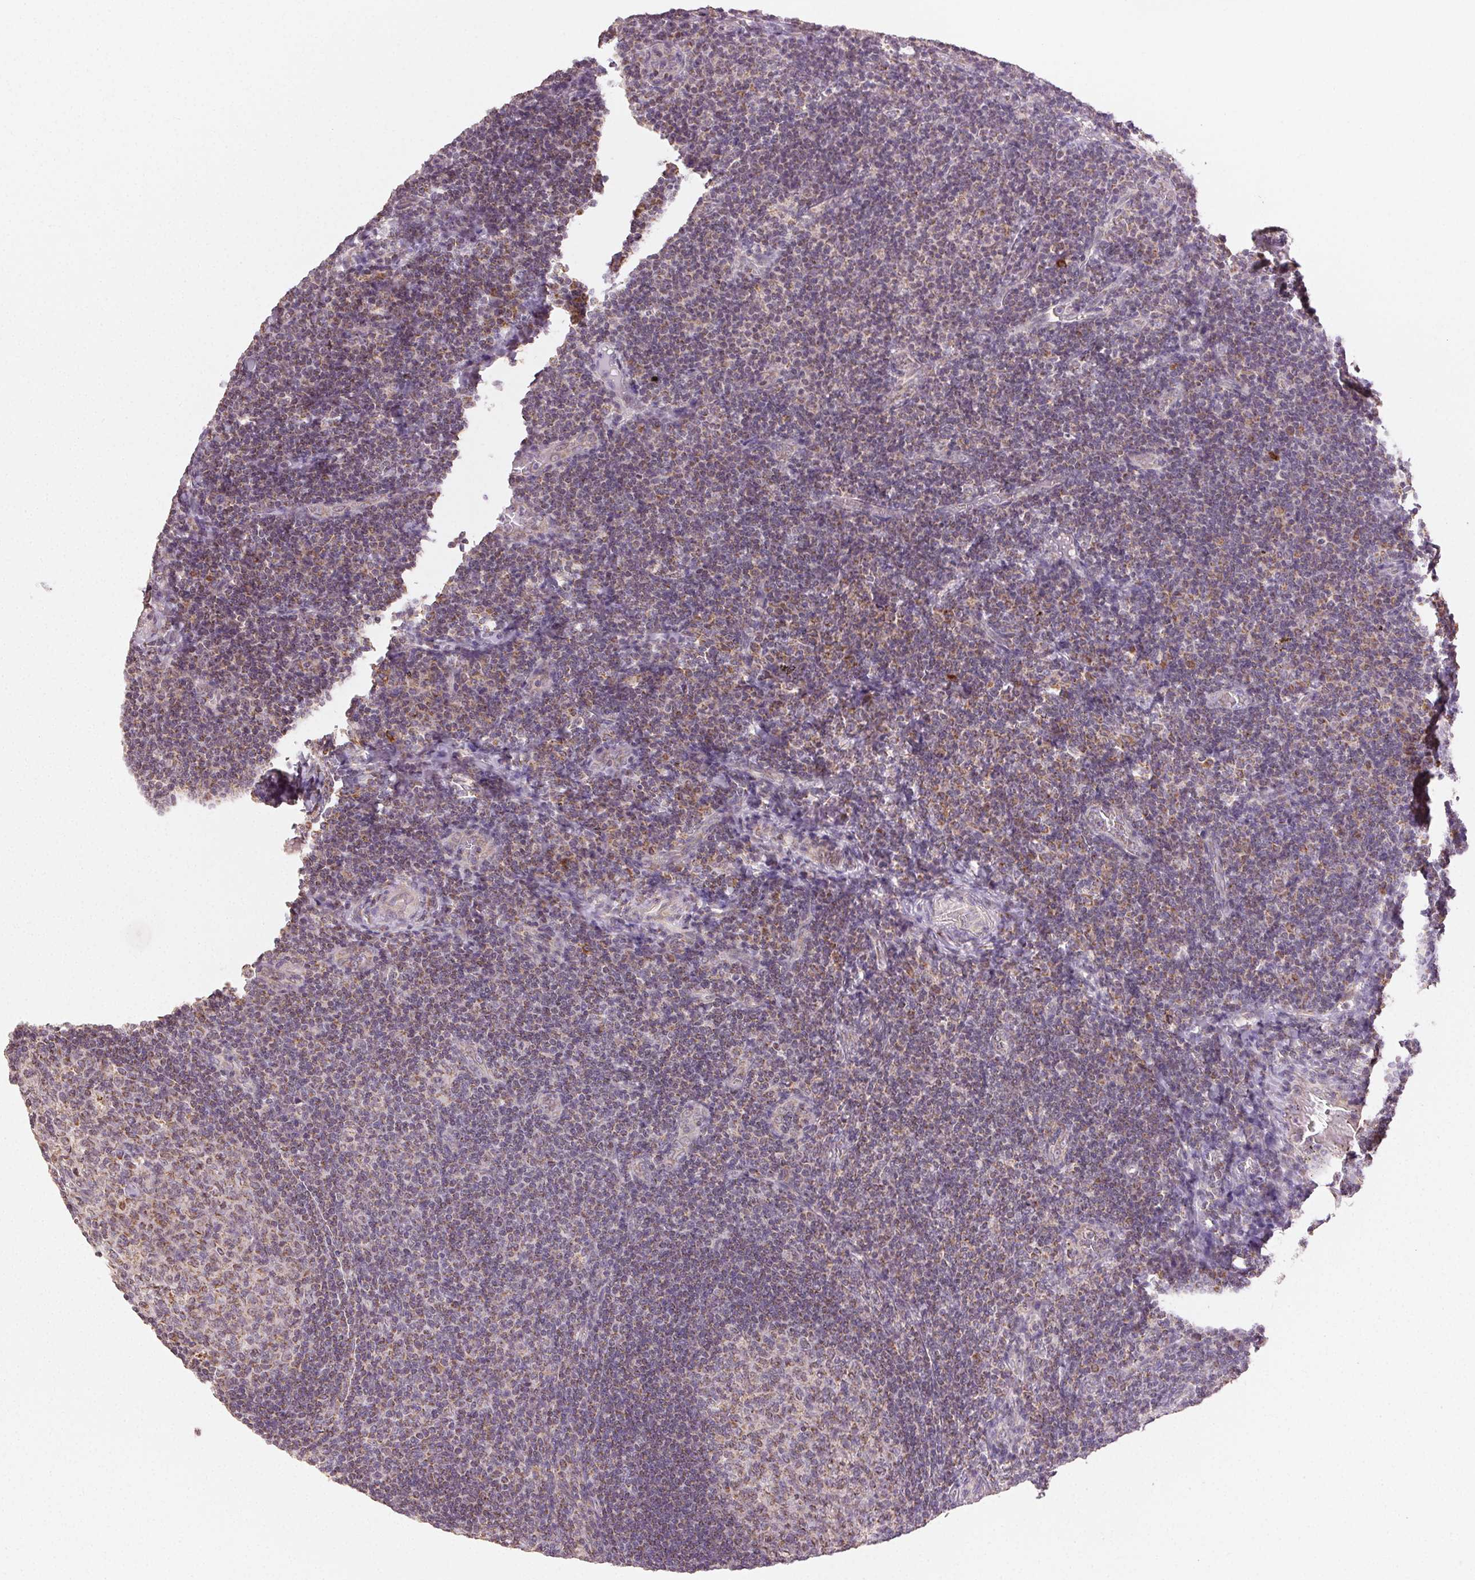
{"staining": {"intensity": "moderate", "quantity": "25%-75%", "location": "cytoplasmic/membranous"}, "tissue": "tonsil", "cell_type": "Germinal center cells", "image_type": "normal", "snomed": [{"axis": "morphology", "description": "Normal tissue, NOS"}, {"axis": "topography", "description": "Tonsil"}], "caption": "Moderate cytoplasmic/membranous expression is identified in about 25%-75% of germinal center cells in unremarkable tonsil.", "gene": "CLASP1", "patient": {"sex": "male", "age": 17}}